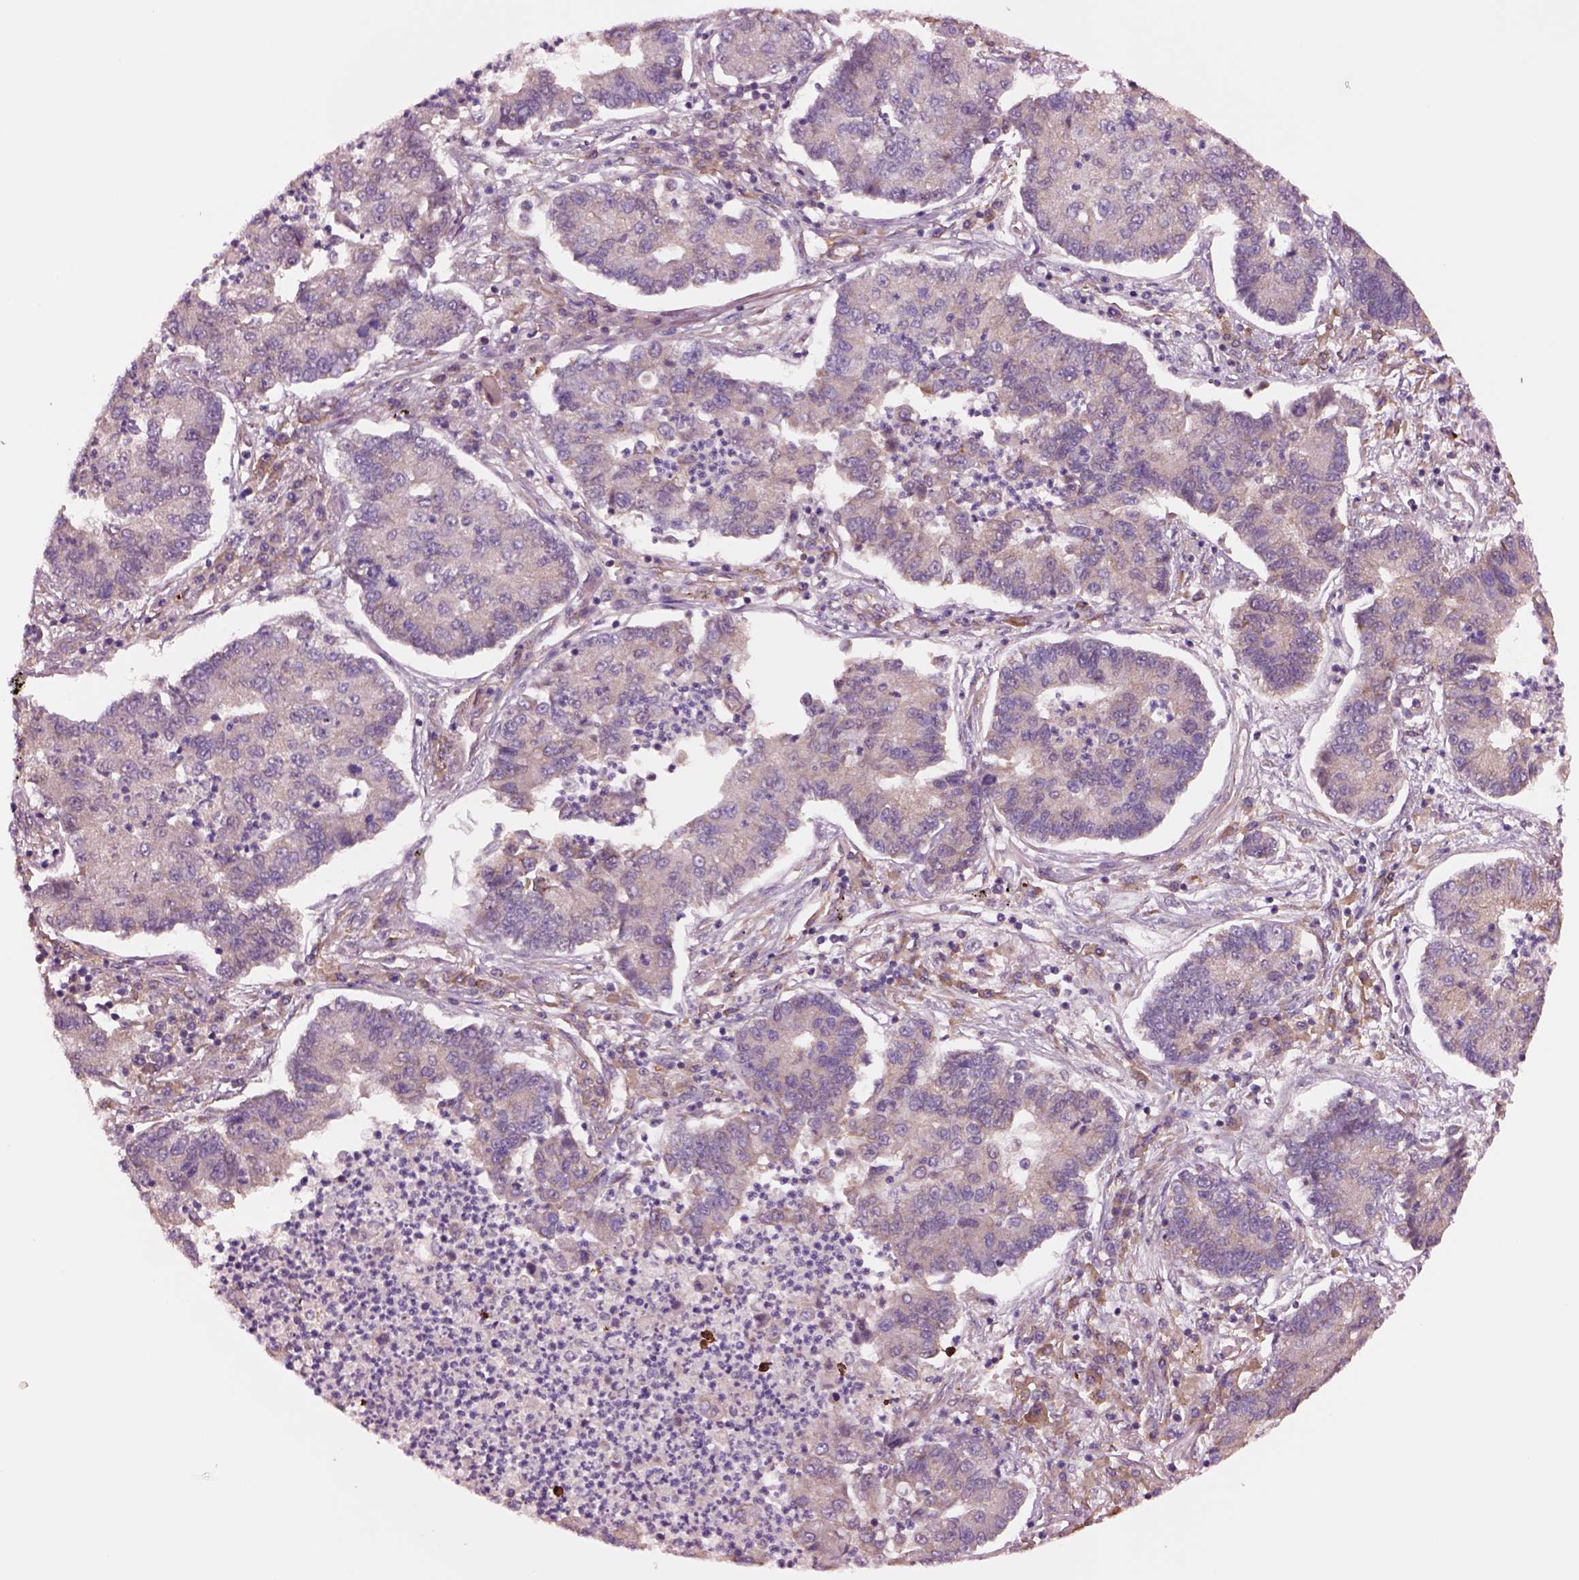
{"staining": {"intensity": "negative", "quantity": "none", "location": "none"}, "tissue": "lung cancer", "cell_type": "Tumor cells", "image_type": "cancer", "snomed": [{"axis": "morphology", "description": "Adenocarcinoma, NOS"}, {"axis": "topography", "description": "Lung"}], "caption": "This is a histopathology image of immunohistochemistry (IHC) staining of lung cancer (adenocarcinoma), which shows no expression in tumor cells. (DAB IHC, high magnification).", "gene": "HTR1B", "patient": {"sex": "female", "age": 57}}